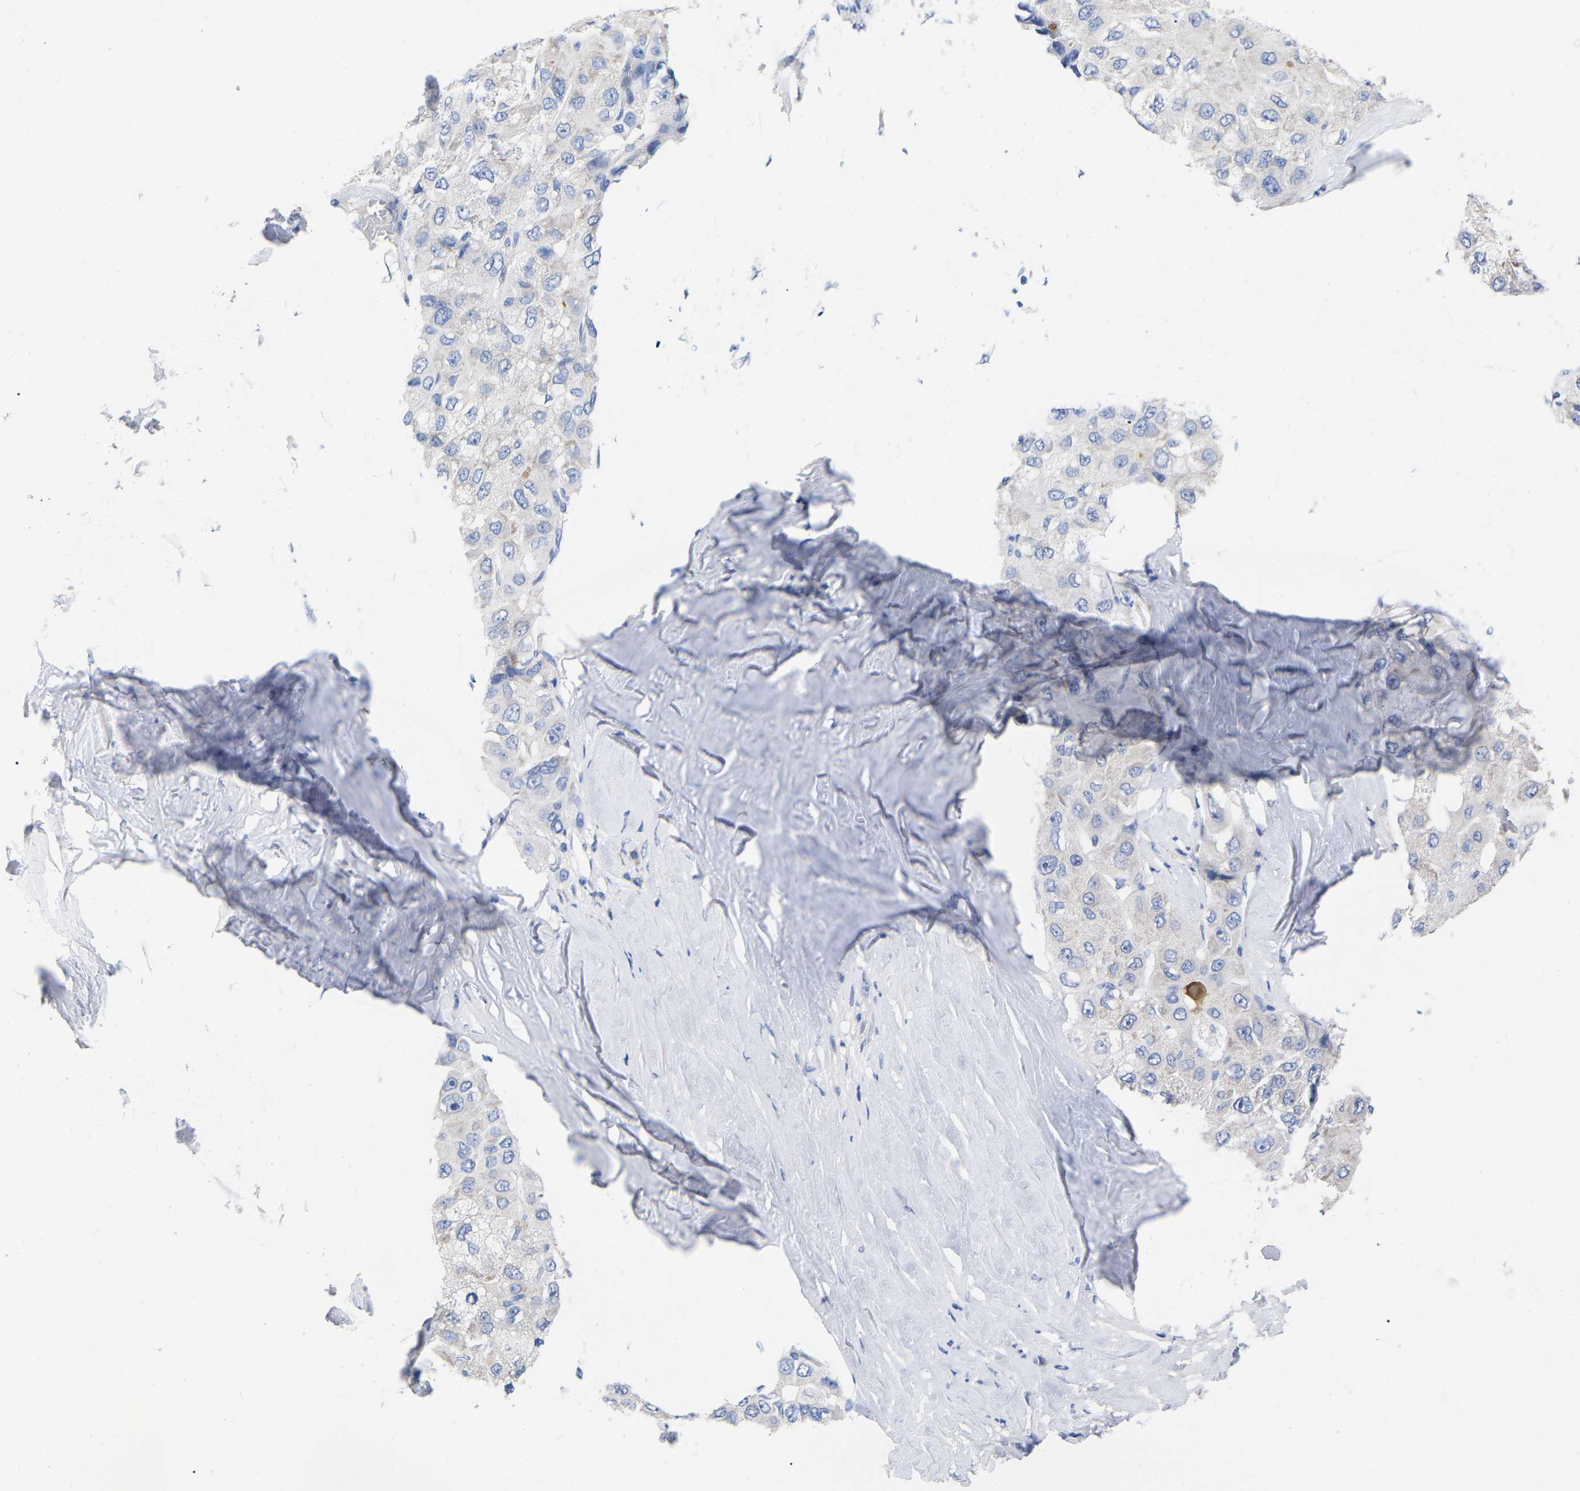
{"staining": {"intensity": "negative", "quantity": "none", "location": "none"}, "tissue": "liver cancer", "cell_type": "Tumor cells", "image_type": "cancer", "snomed": [{"axis": "morphology", "description": "Carcinoma, Hepatocellular, NOS"}, {"axis": "topography", "description": "Liver"}], "caption": "Immunohistochemistry (IHC) micrograph of neoplastic tissue: hepatocellular carcinoma (liver) stained with DAB (3,3'-diaminobenzidine) reveals no significant protein staining in tumor cells. The staining was performed using DAB to visualize the protein expression in brown, while the nuclei were stained in blue with hematoxylin (Magnification: 20x).", "gene": "HAPLN1", "patient": {"sex": "male", "age": 80}}